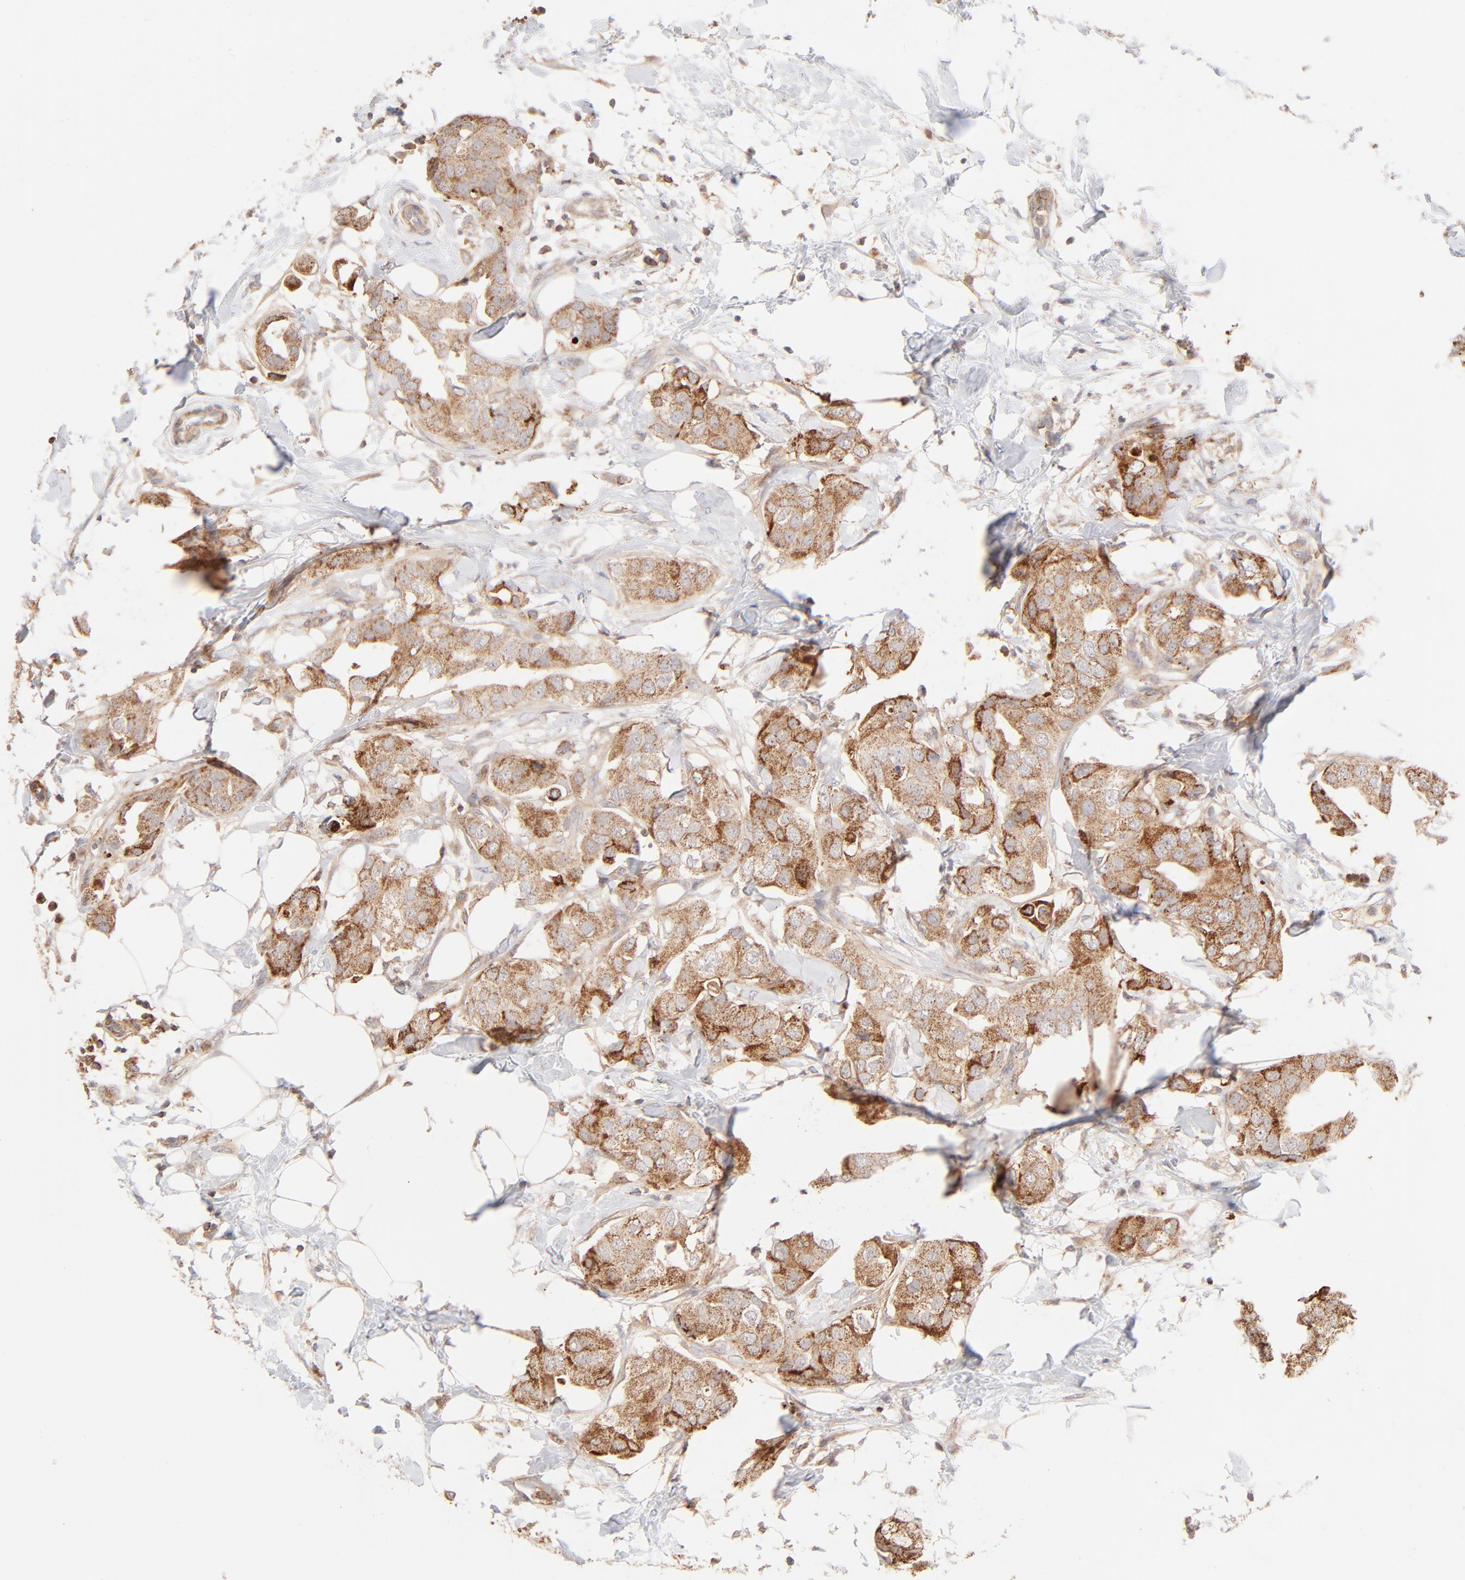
{"staining": {"intensity": "moderate", "quantity": ">75%", "location": "cytoplasmic/membranous"}, "tissue": "breast cancer", "cell_type": "Tumor cells", "image_type": "cancer", "snomed": [{"axis": "morphology", "description": "Duct carcinoma"}, {"axis": "topography", "description": "Breast"}], "caption": "A high-resolution histopathology image shows IHC staining of breast cancer (invasive ductal carcinoma), which shows moderate cytoplasmic/membranous positivity in approximately >75% of tumor cells. (DAB IHC, brown staining for protein, blue staining for nuclei).", "gene": "CSPG4", "patient": {"sex": "female", "age": 40}}